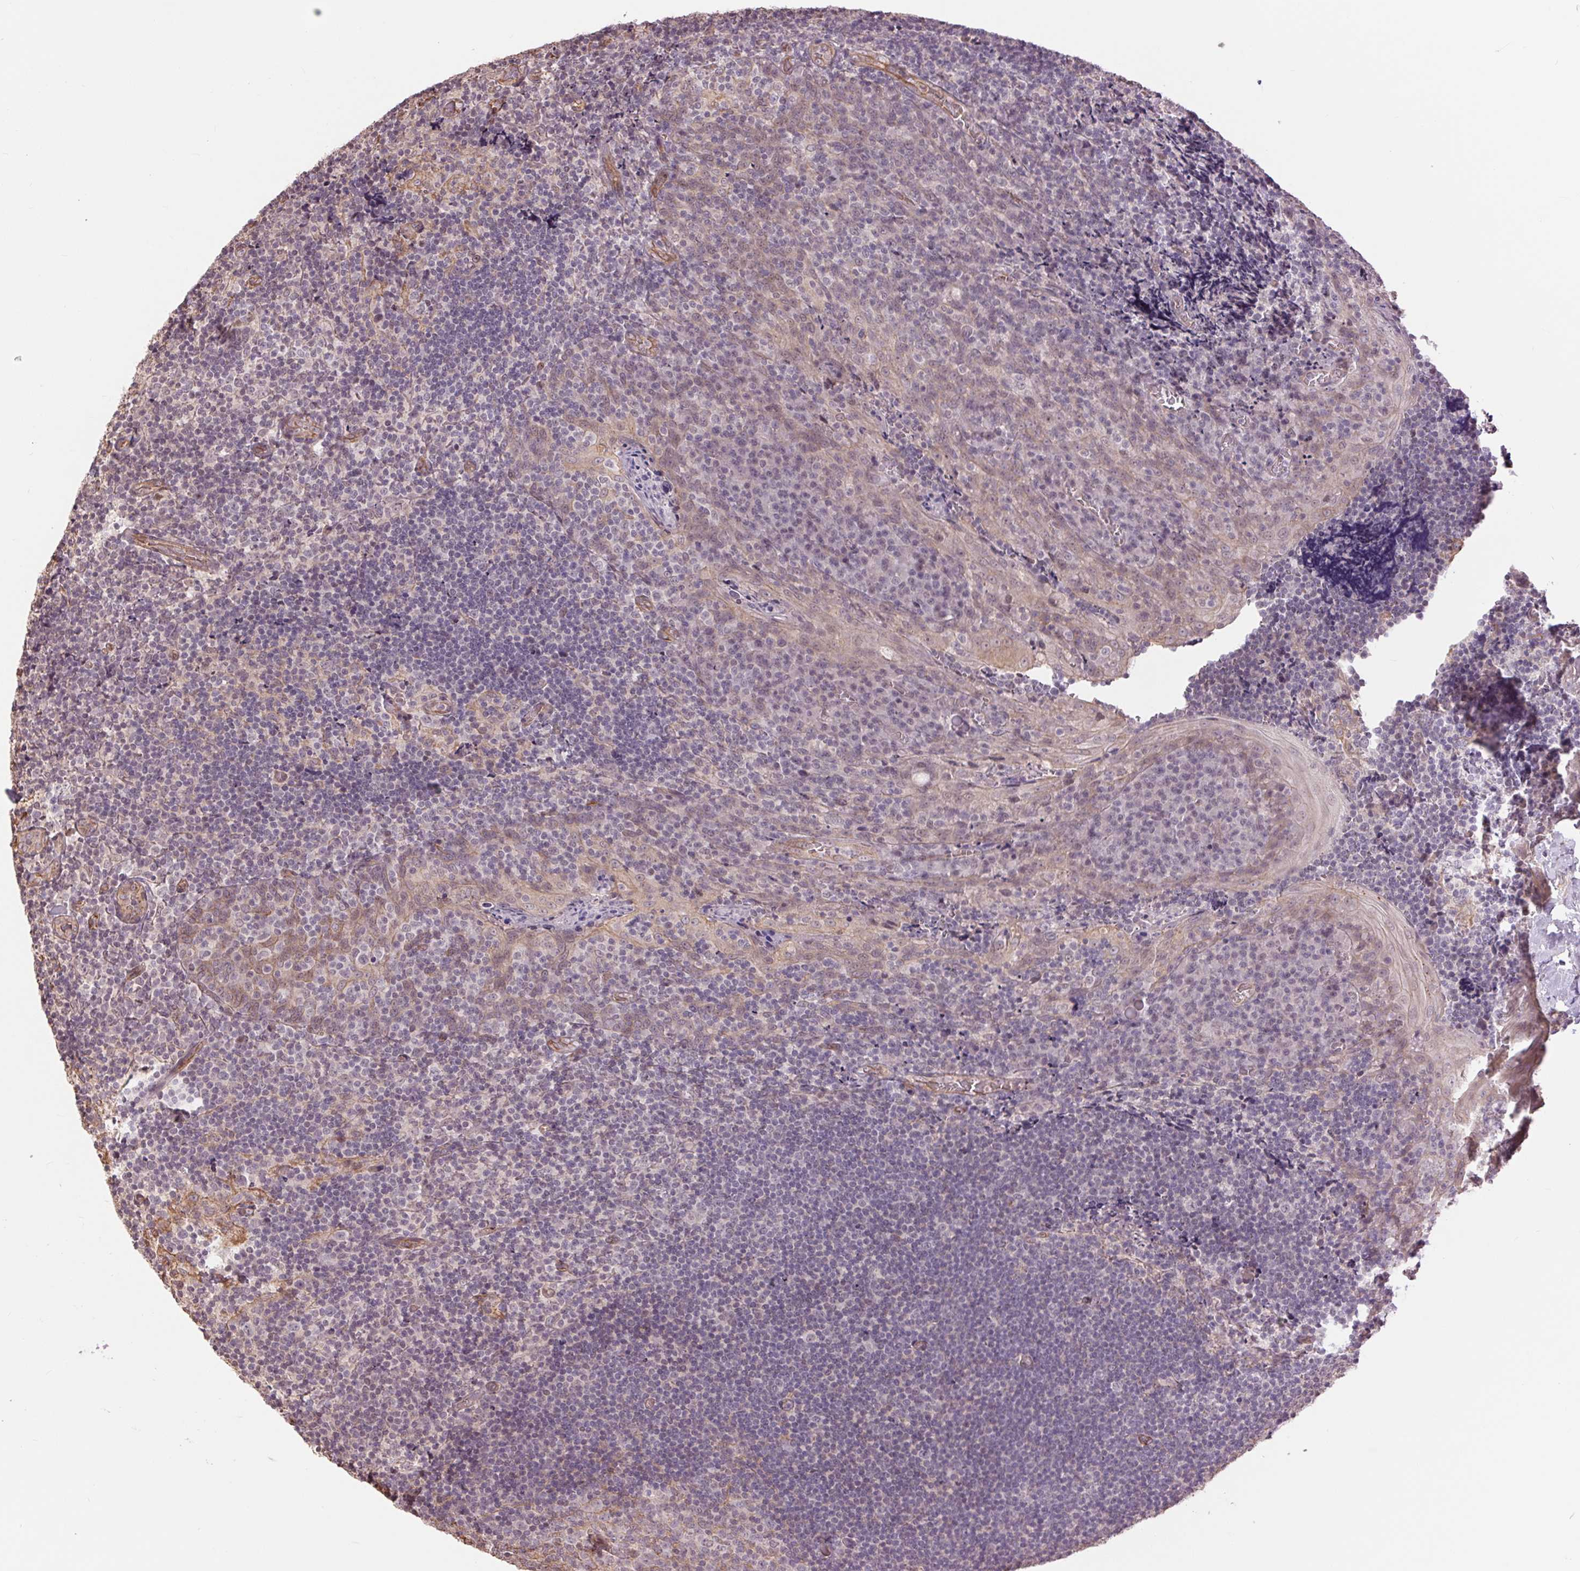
{"staining": {"intensity": "negative", "quantity": "none", "location": "none"}, "tissue": "tonsil", "cell_type": "Germinal center cells", "image_type": "normal", "snomed": [{"axis": "morphology", "description": "Normal tissue, NOS"}, {"axis": "topography", "description": "Tonsil"}], "caption": "IHC image of unremarkable tonsil stained for a protein (brown), which displays no expression in germinal center cells.", "gene": "PALM", "patient": {"sex": "male", "age": 17}}